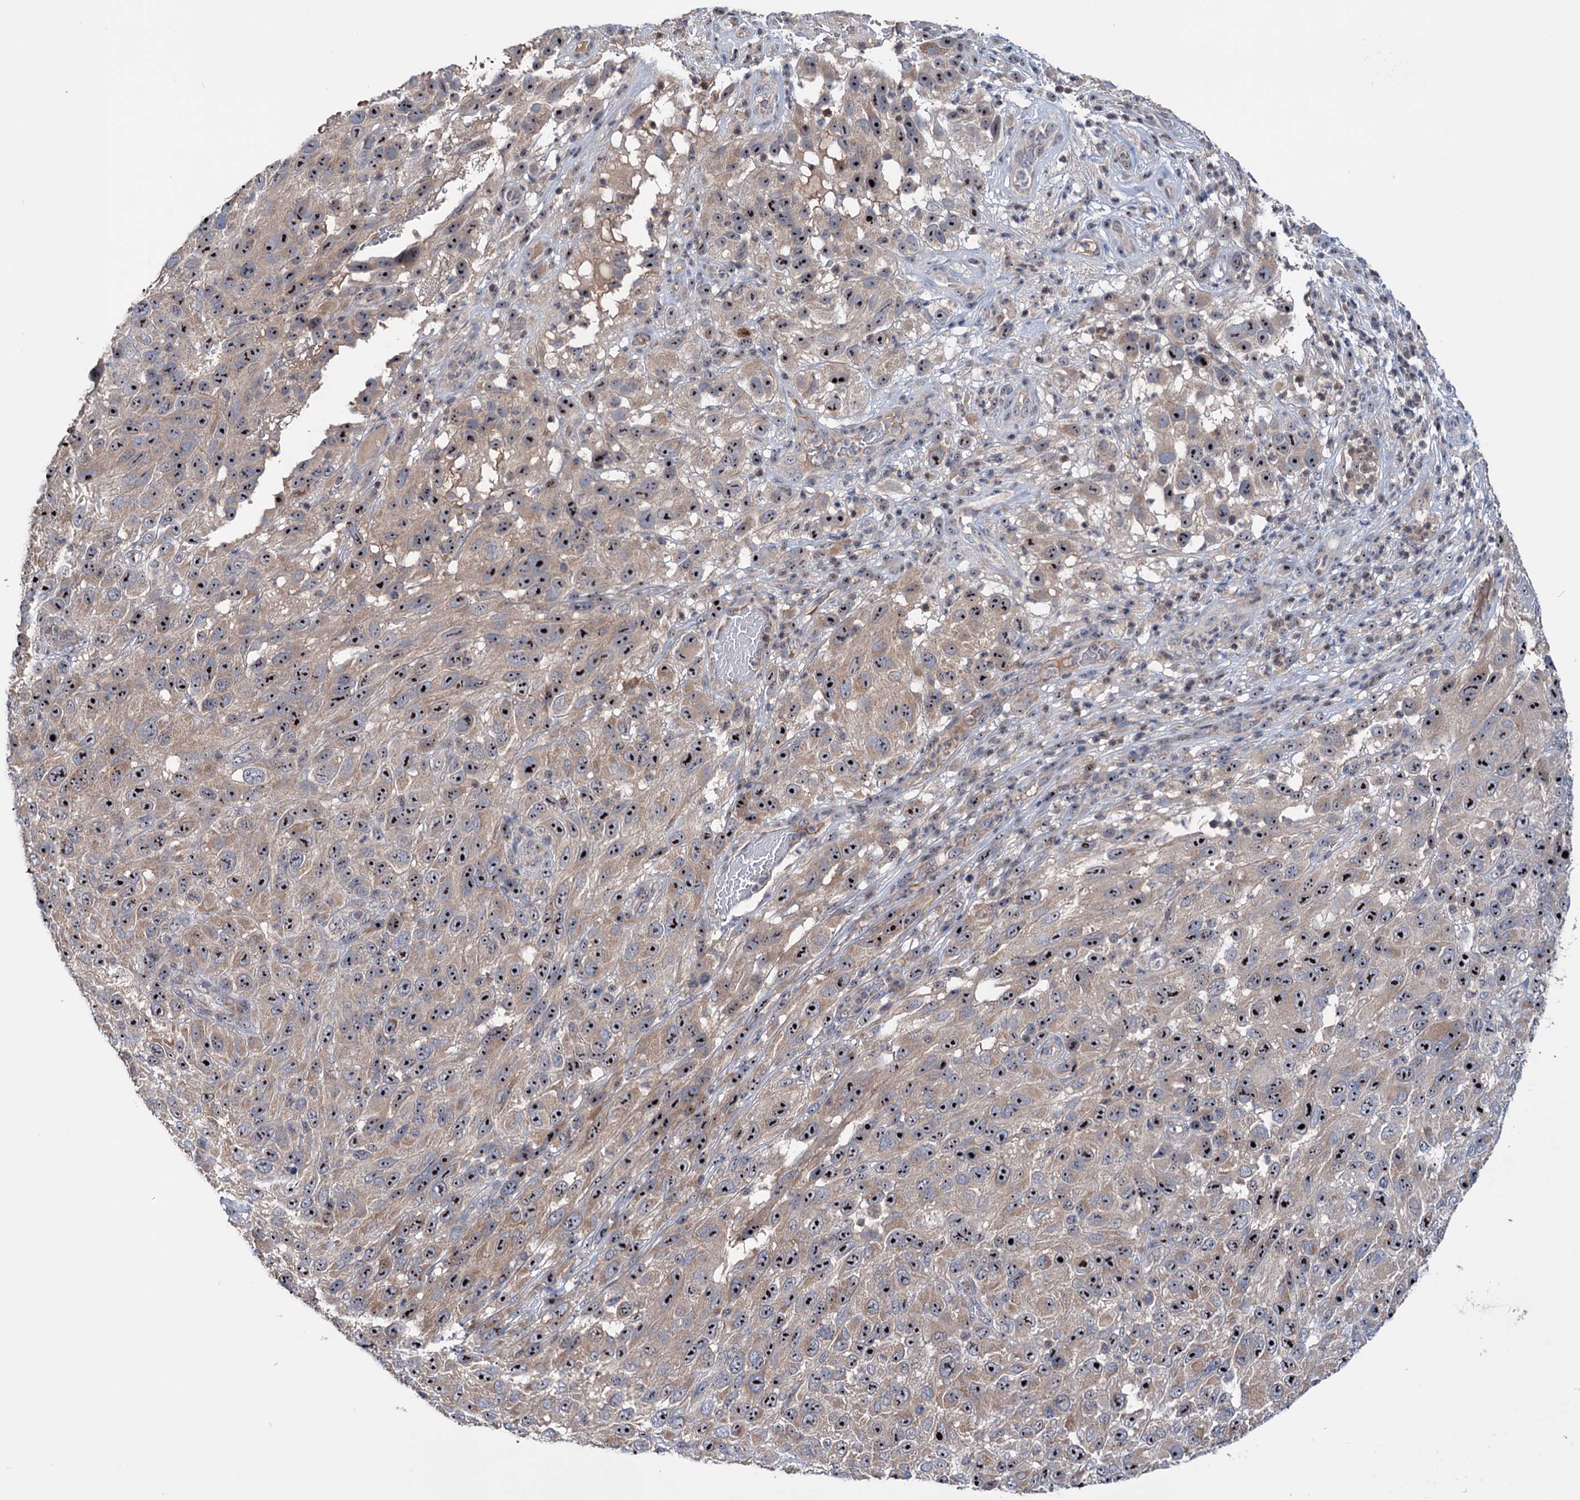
{"staining": {"intensity": "strong", "quantity": ">75%", "location": "nuclear"}, "tissue": "melanoma", "cell_type": "Tumor cells", "image_type": "cancer", "snomed": [{"axis": "morphology", "description": "Malignant melanoma, NOS"}, {"axis": "topography", "description": "Skin"}], "caption": "Approximately >75% of tumor cells in human melanoma reveal strong nuclear protein staining as visualized by brown immunohistochemical staining.", "gene": "HTR3B", "patient": {"sex": "female", "age": 96}}